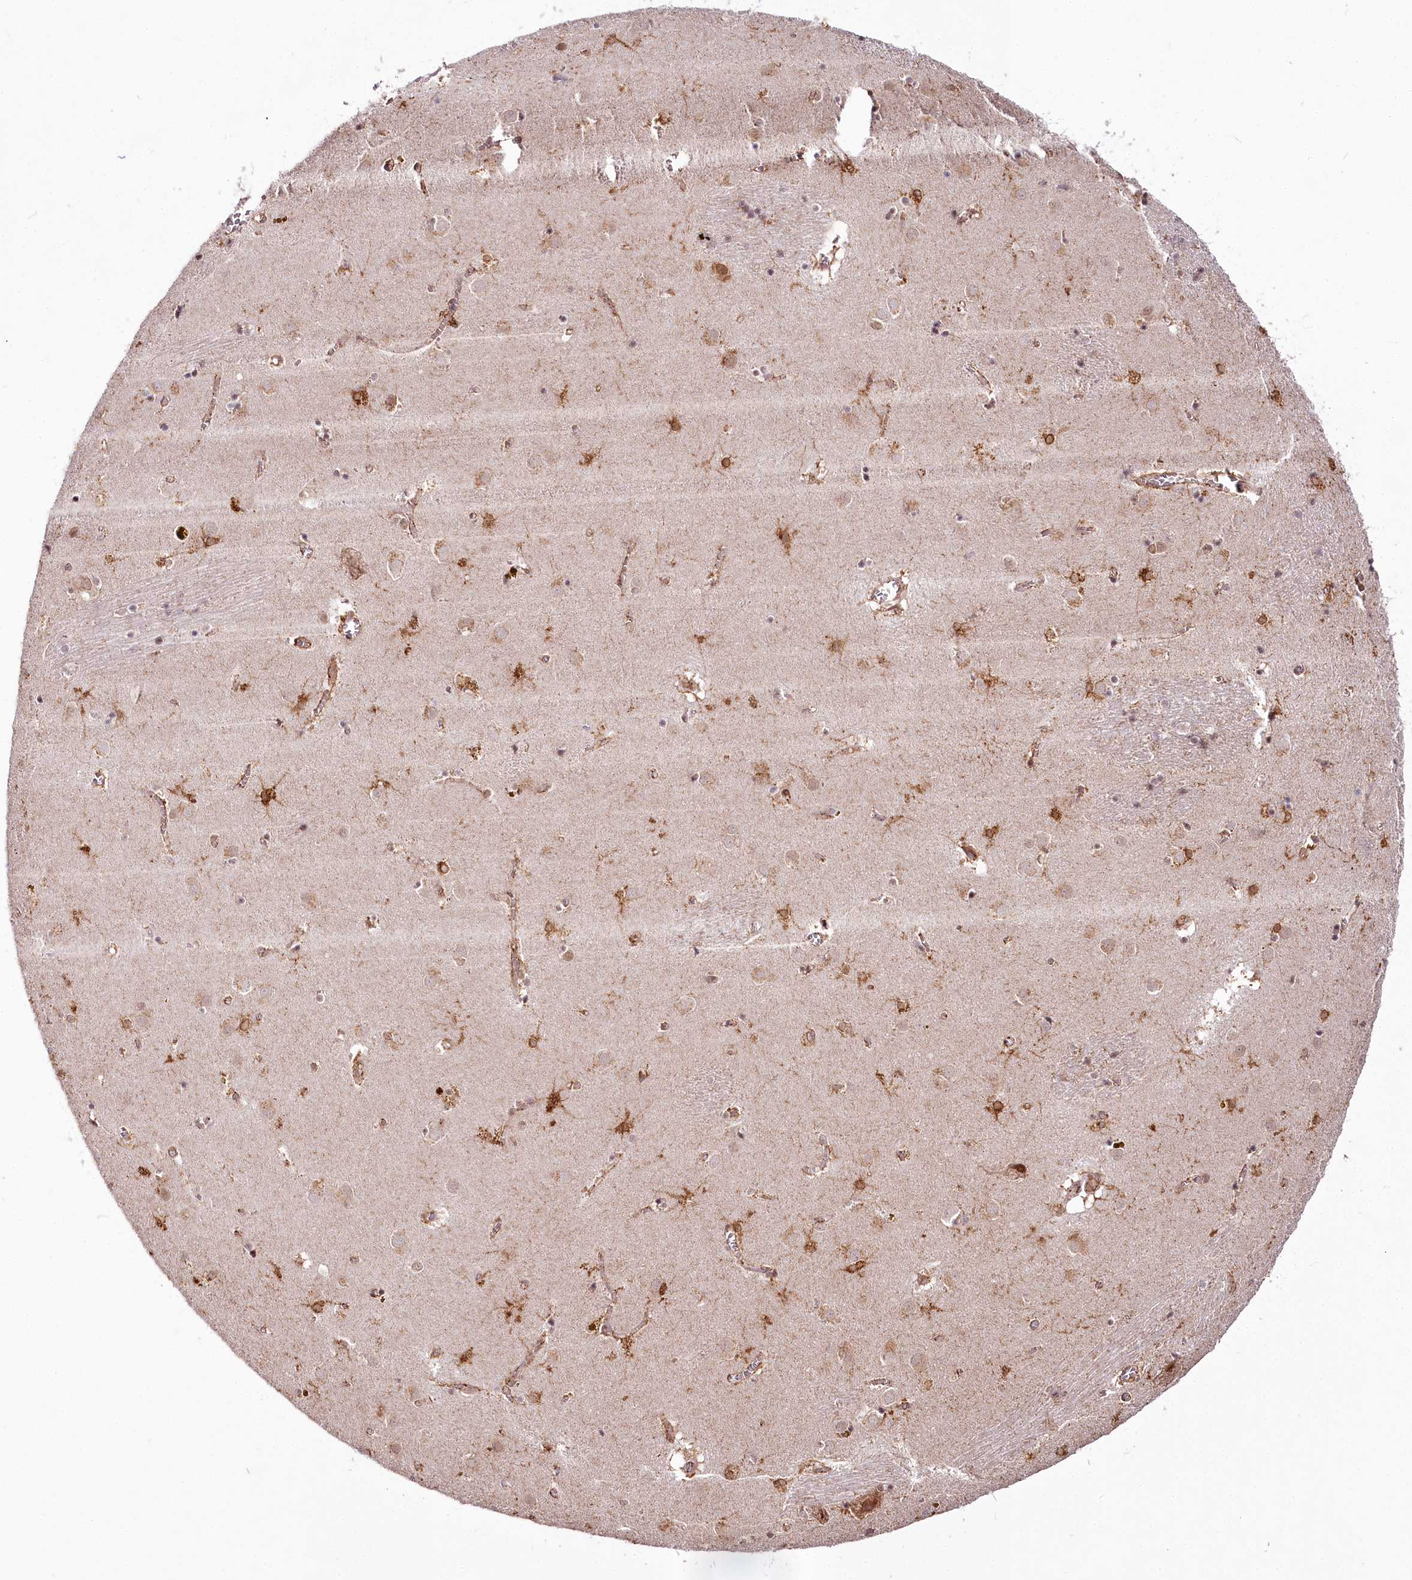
{"staining": {"intensity": "moderate", "quantity": "25%-75%", "location": "cytoplasmic/membranous"}, "tissue": "caudate", "cell_type": "Glial cells", "image_type": "normal", "snomed": [{"axis": "morphology", "description": "Normal tissue, NOS"}, {"axis": "topography", "description": "Lateral ventricle wall"}], "caption": "Moderate cytoplasmic/membranous expression is present in approximately 25%-75% of glial cells in benign caudate.", "gene": "ALKBH8", "patient": {"sex": "male", "age": 70}}